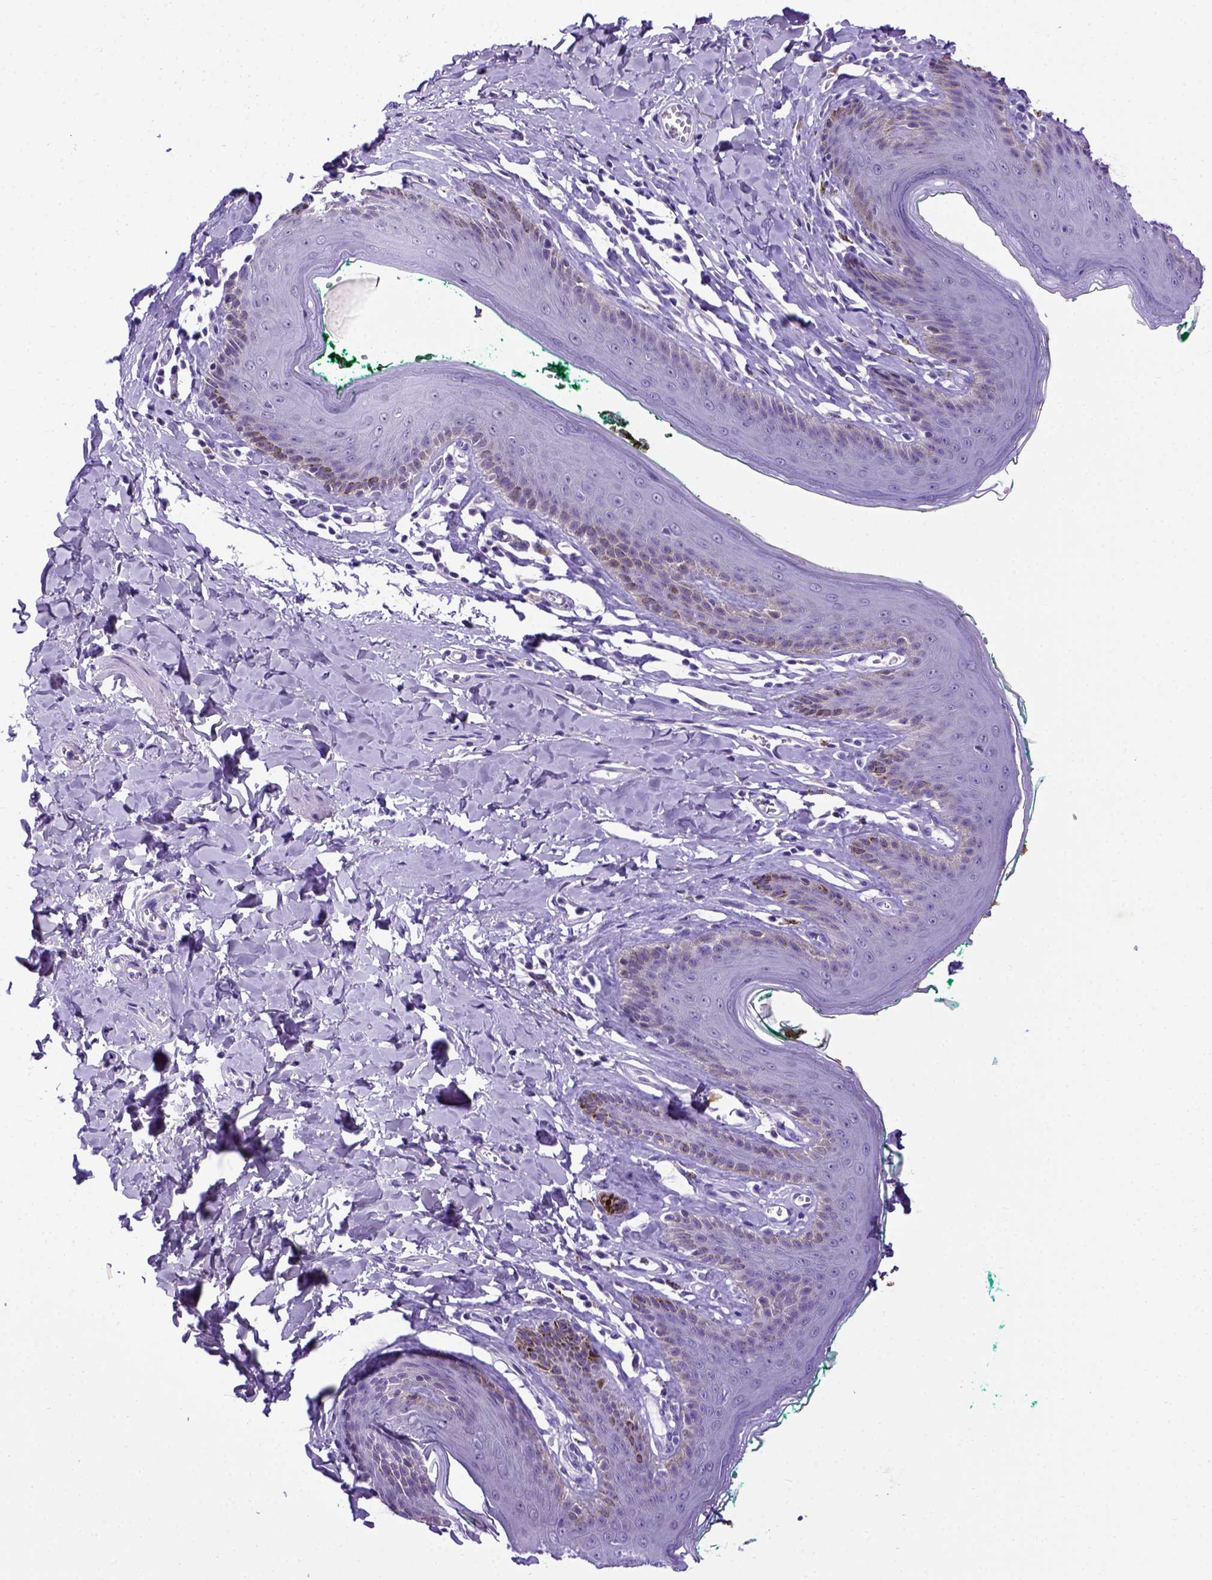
{"staining": {"intensity": "negative", "quantity": "none", "location": "none"}, "tissue": "skin", "cell_type": "Epidermal cells", "image_type": "normal", "snomed": [{"axis": "morphology", "description": "Normal tissue, NOS"}, {"axis": "topography", "description": "Vulva"}, {"axis": "topography", "description": "Peripheral nerve tissue"}], "caption": "The image shows no significant expression in epidermal cells of skin.", "gene": "ADAM12", "patient": {"sex": "female", "age": 66}}